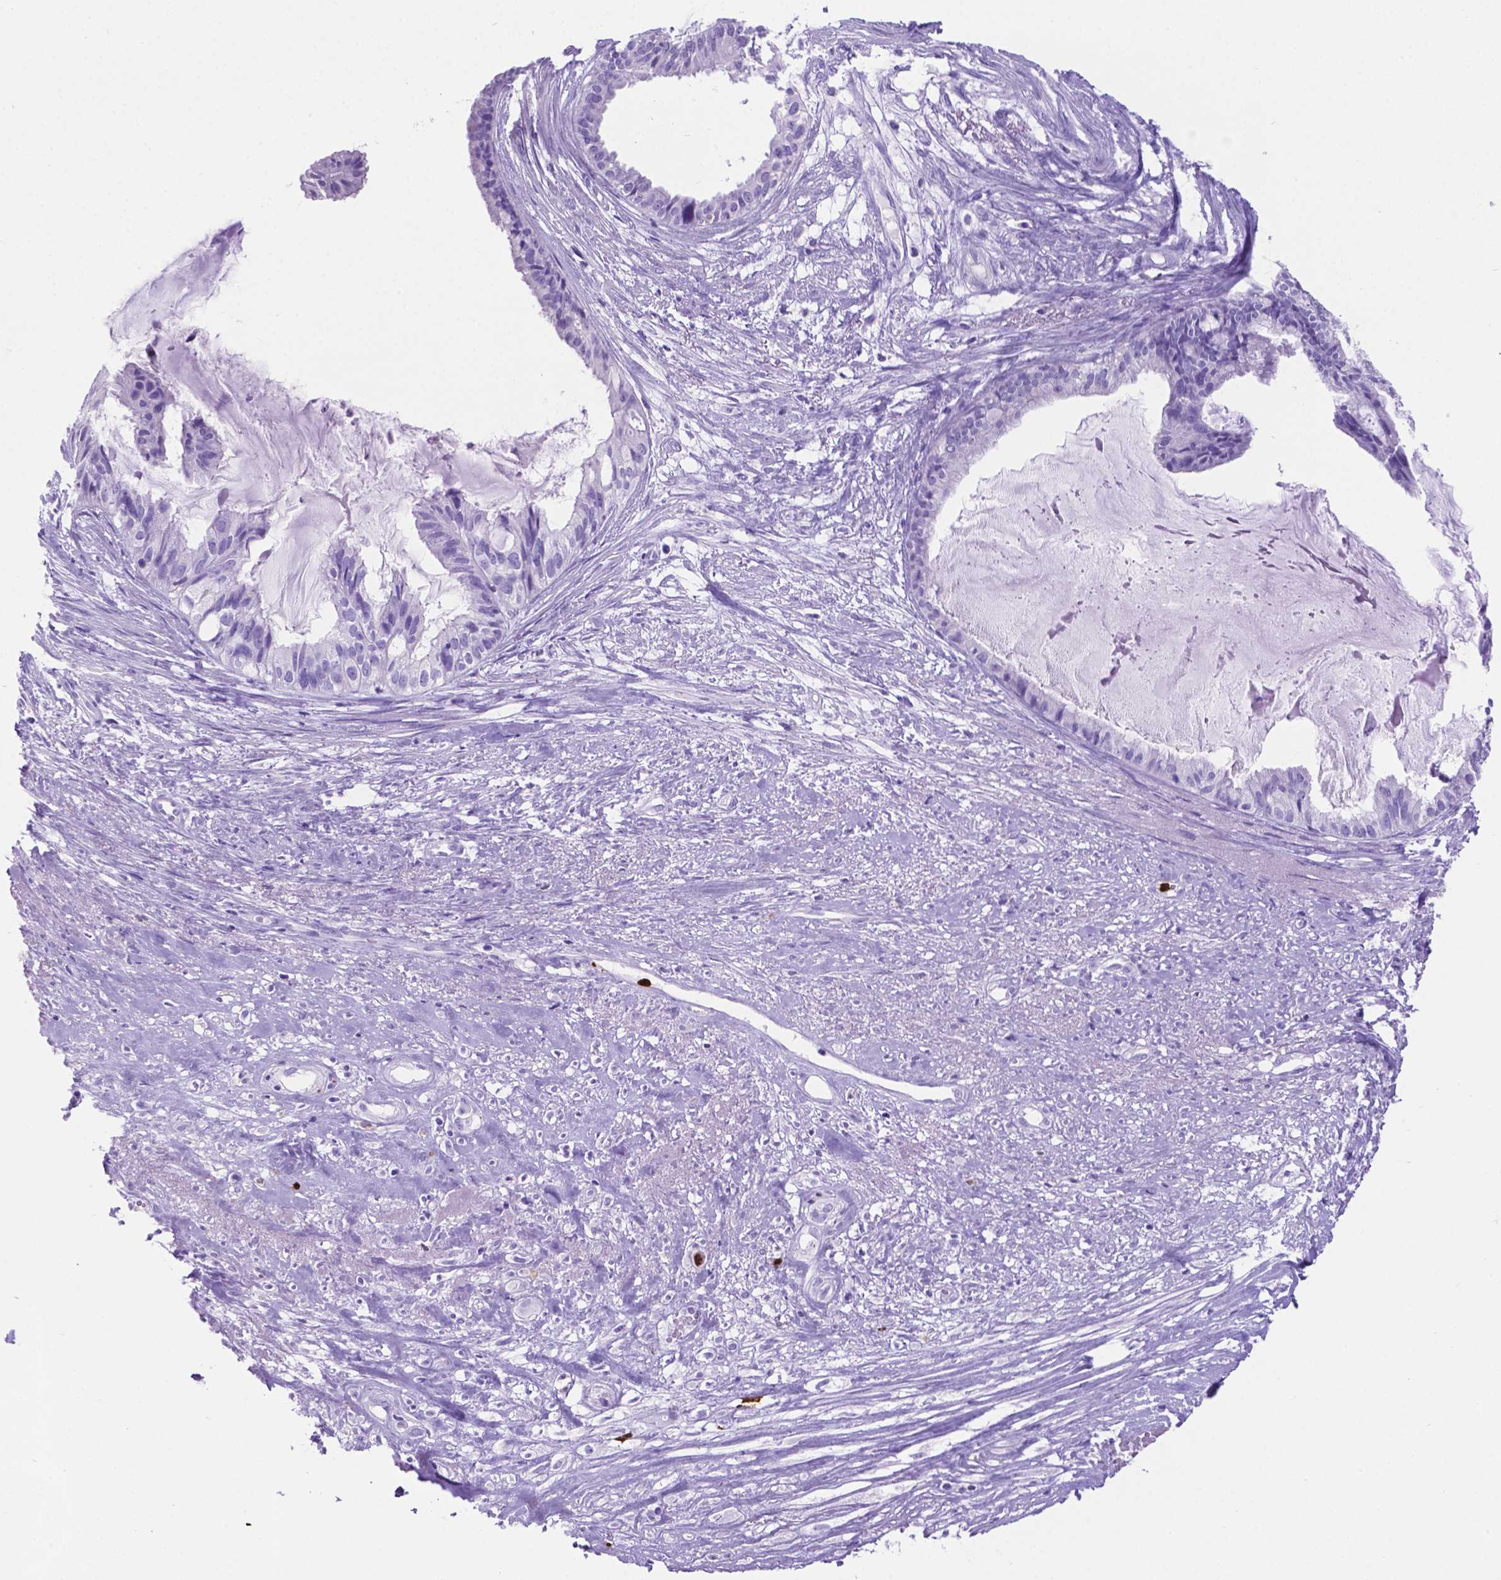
{"staining": {"intensity": "negative", "quantity": "none", "location": "none"}, "tissue": "endometrial cancer", "cell_type": "Tumor cells", "image_type": "cancer", "snomed": [{"axis": "morphology", "description": "Adenocarcinoma, NOS"}, {"axis": "topography", "description": "Endometrium"}], "caption": "High power microscopy image of an immunohistochemistry photomicrograph of adenocarcinoma (endometrial), revealing no significant positivity in tumor cells. The staining is performed using DAB (3,3'-diaminobenzidine) brown chromogen with nuclei counter-stained in using hematoxylin.", "gene": "LZTR1", "patient": {"sex": "female", "age": 86}}